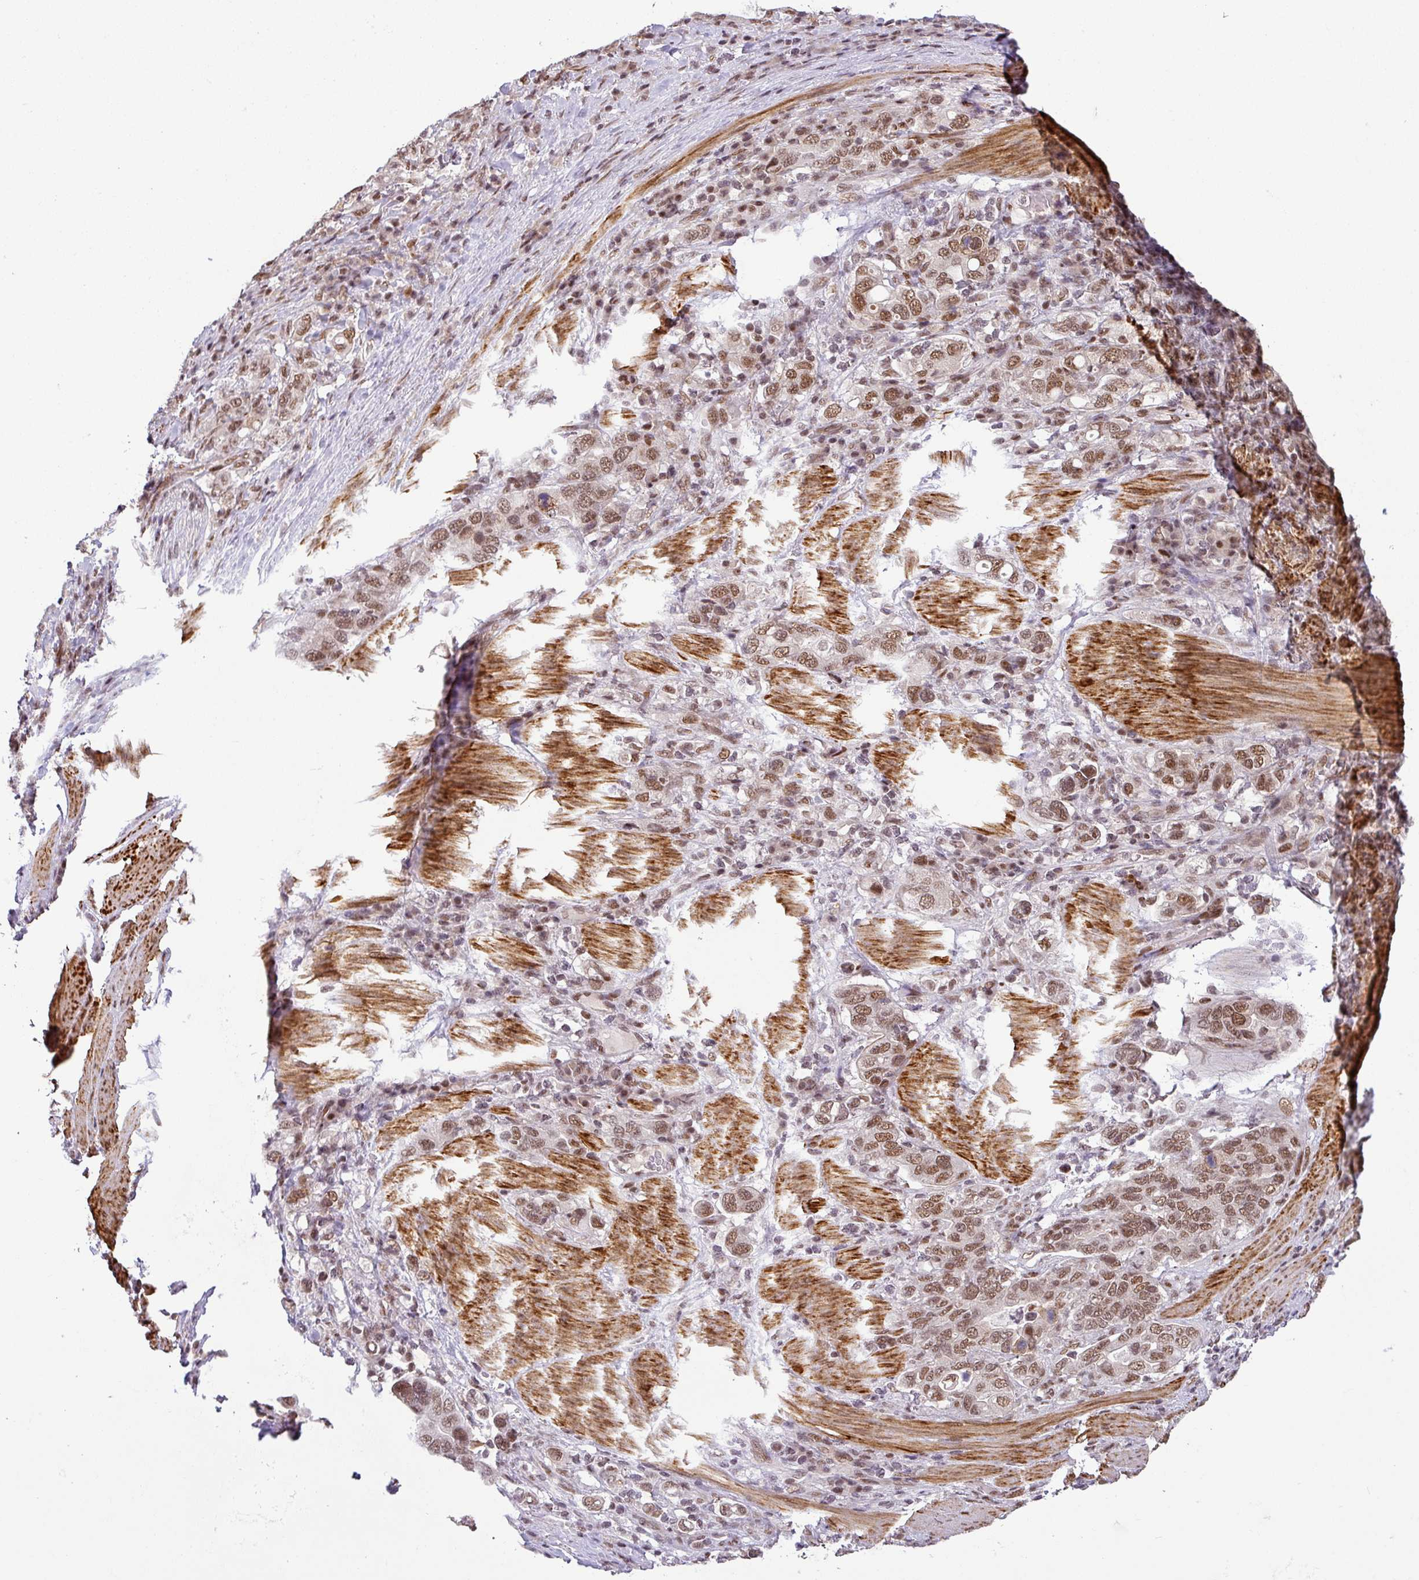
{"staining": {"intensity": "moderate", "quantity": ">75%", "location": "nuclear"}, "tissue": "stomach cancer", "cell_type": "Tumor cells", "image_type": "cancer", "snomed": [{"axis": "morphology", "description": "Adenocarcinoma, NOS"}, {"axis": "topography", "description": "Stomach, upper"}, {"axis": "topography", "description": "Stomach"}], "caption": "Human stomach cancer stained with a protein marker reveals moderate staining in tumor cells.", "gene": "SRSF2", "patient": {"sex": "male", "age": 62}}